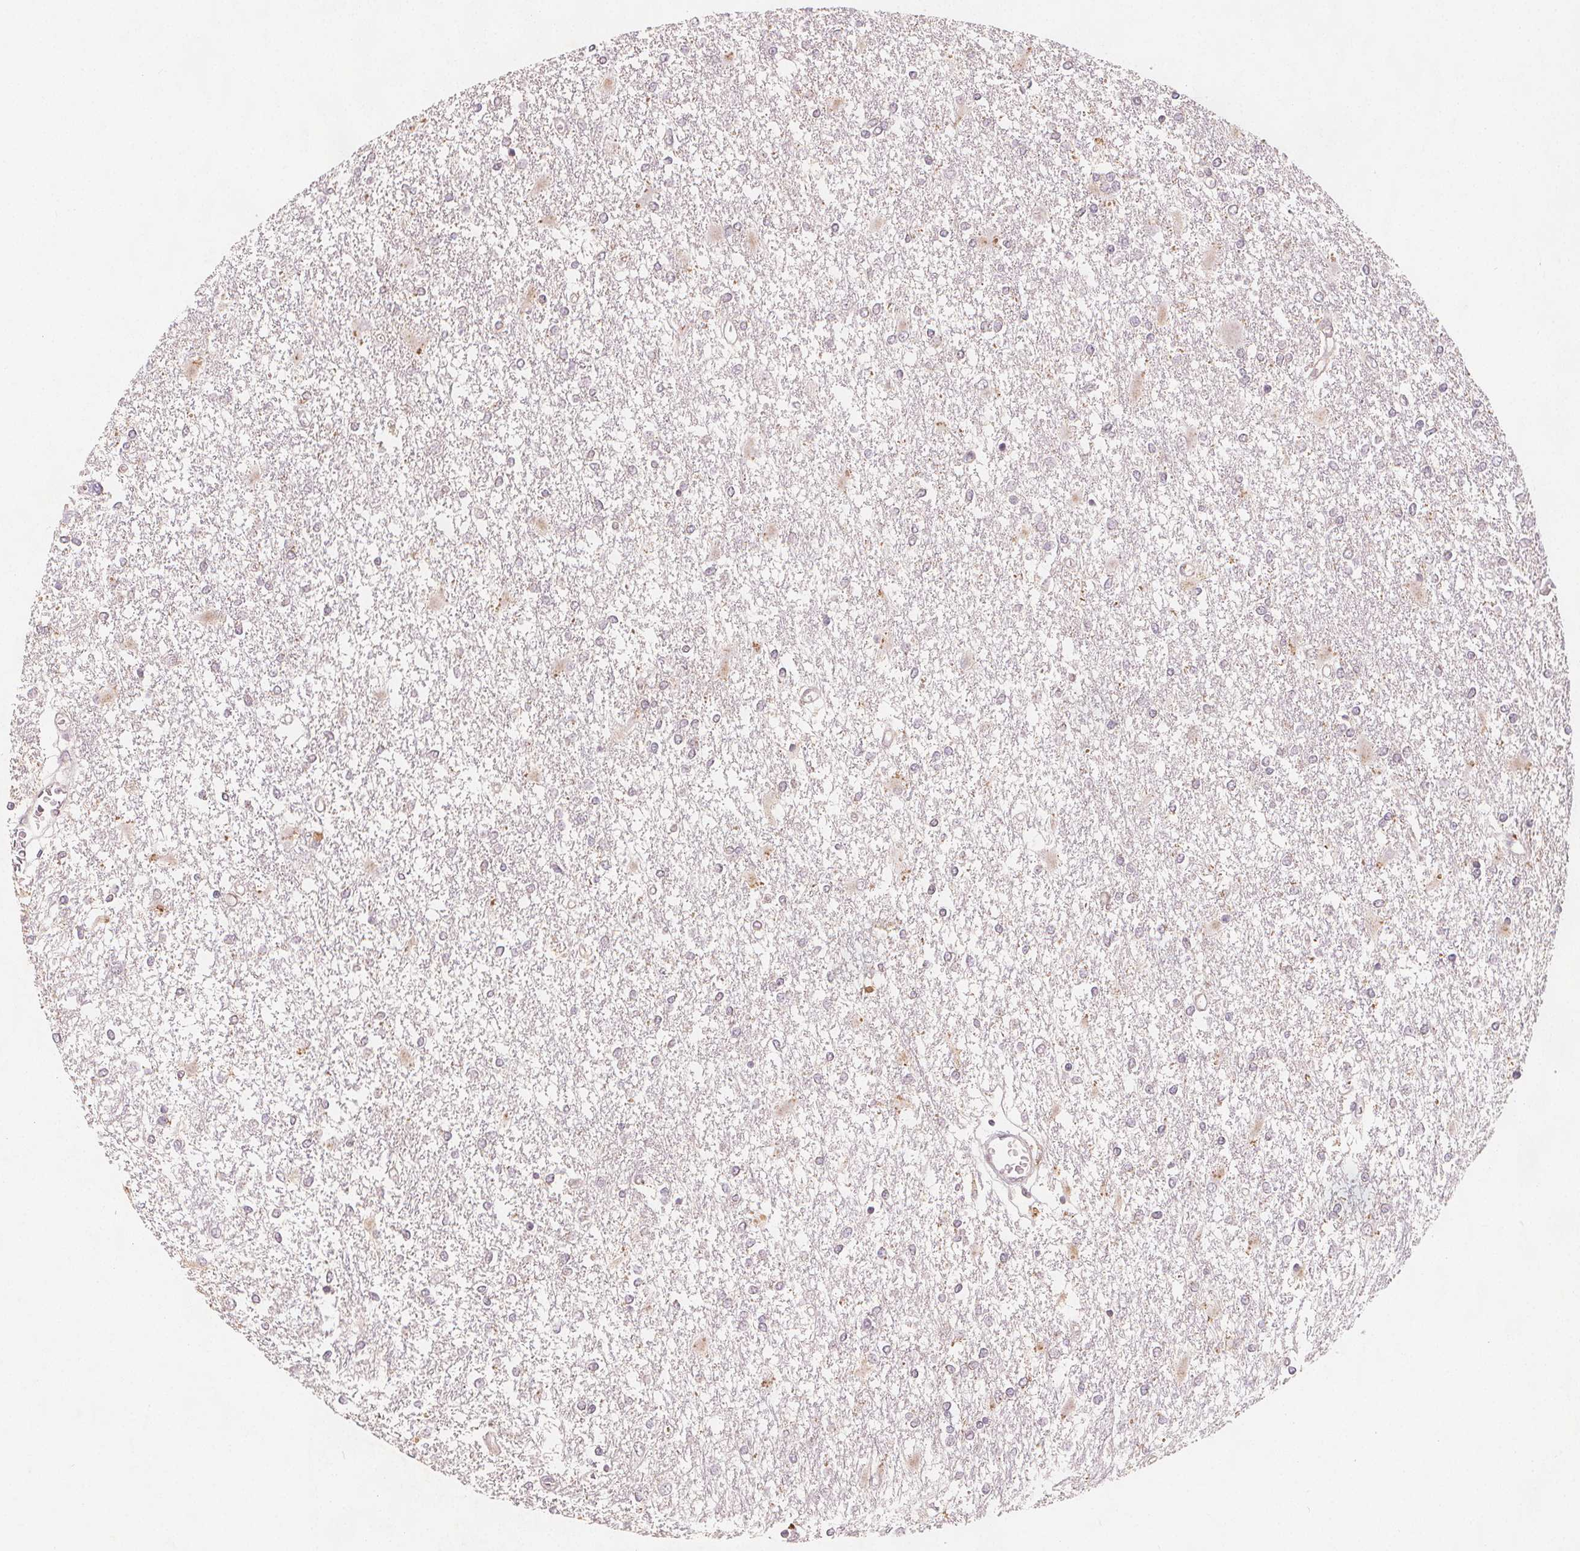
{"staining": {"intensity": "negative", "quantity": "none", "location": "none"}, "tissue": "glioma", "cell_type": "Tumor cells", "image_type": "cancer", "snomed": [{"axis": "morphology", "description": "Glioma, malignant, High grade"}, {"axis": "topography", "description": "Cerebral cortex"}], "caption": "Tumor cells show no significant positivity in glioma.", "gene": "NCSTN", "patient": {"sex": "male", "age": 79}}